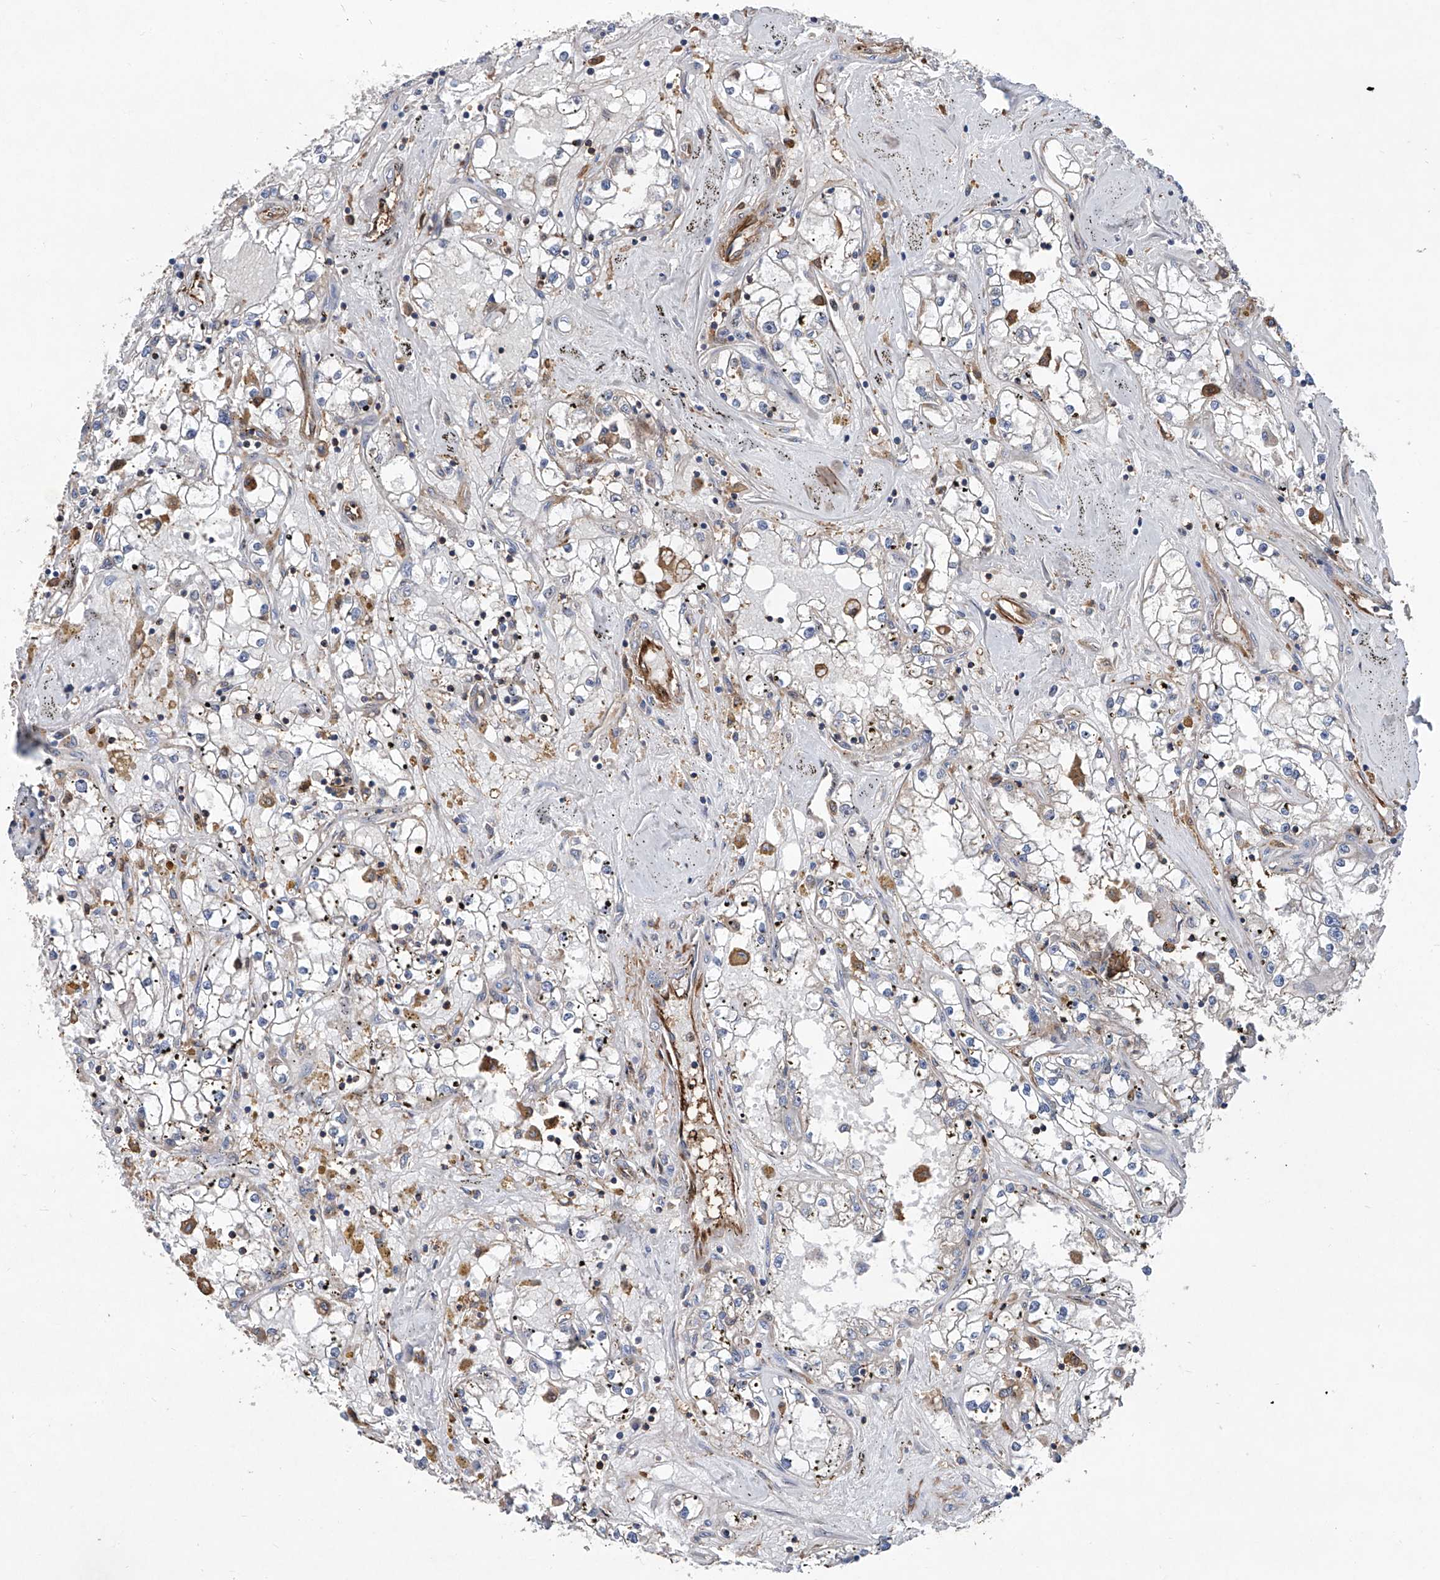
{"staining": {"intensity": "negative", "quantity": "none", "location": "none"}, "tissue": "renal cancer", "cell_type": "Tumor cells", "image_type": "cancer", "snomed": [{"axis": "morphology", "description": "Adenocarcinoma, NOS"}, {"axis": "topography", "description": "Kidney"}], "caption": "Immunohistochemical staining of adenocarcinoma (renal) exhibits no significant staining in tumor cells.", "gene": "NT5C3A", "patient": {"sex": "male", "age": 56}}